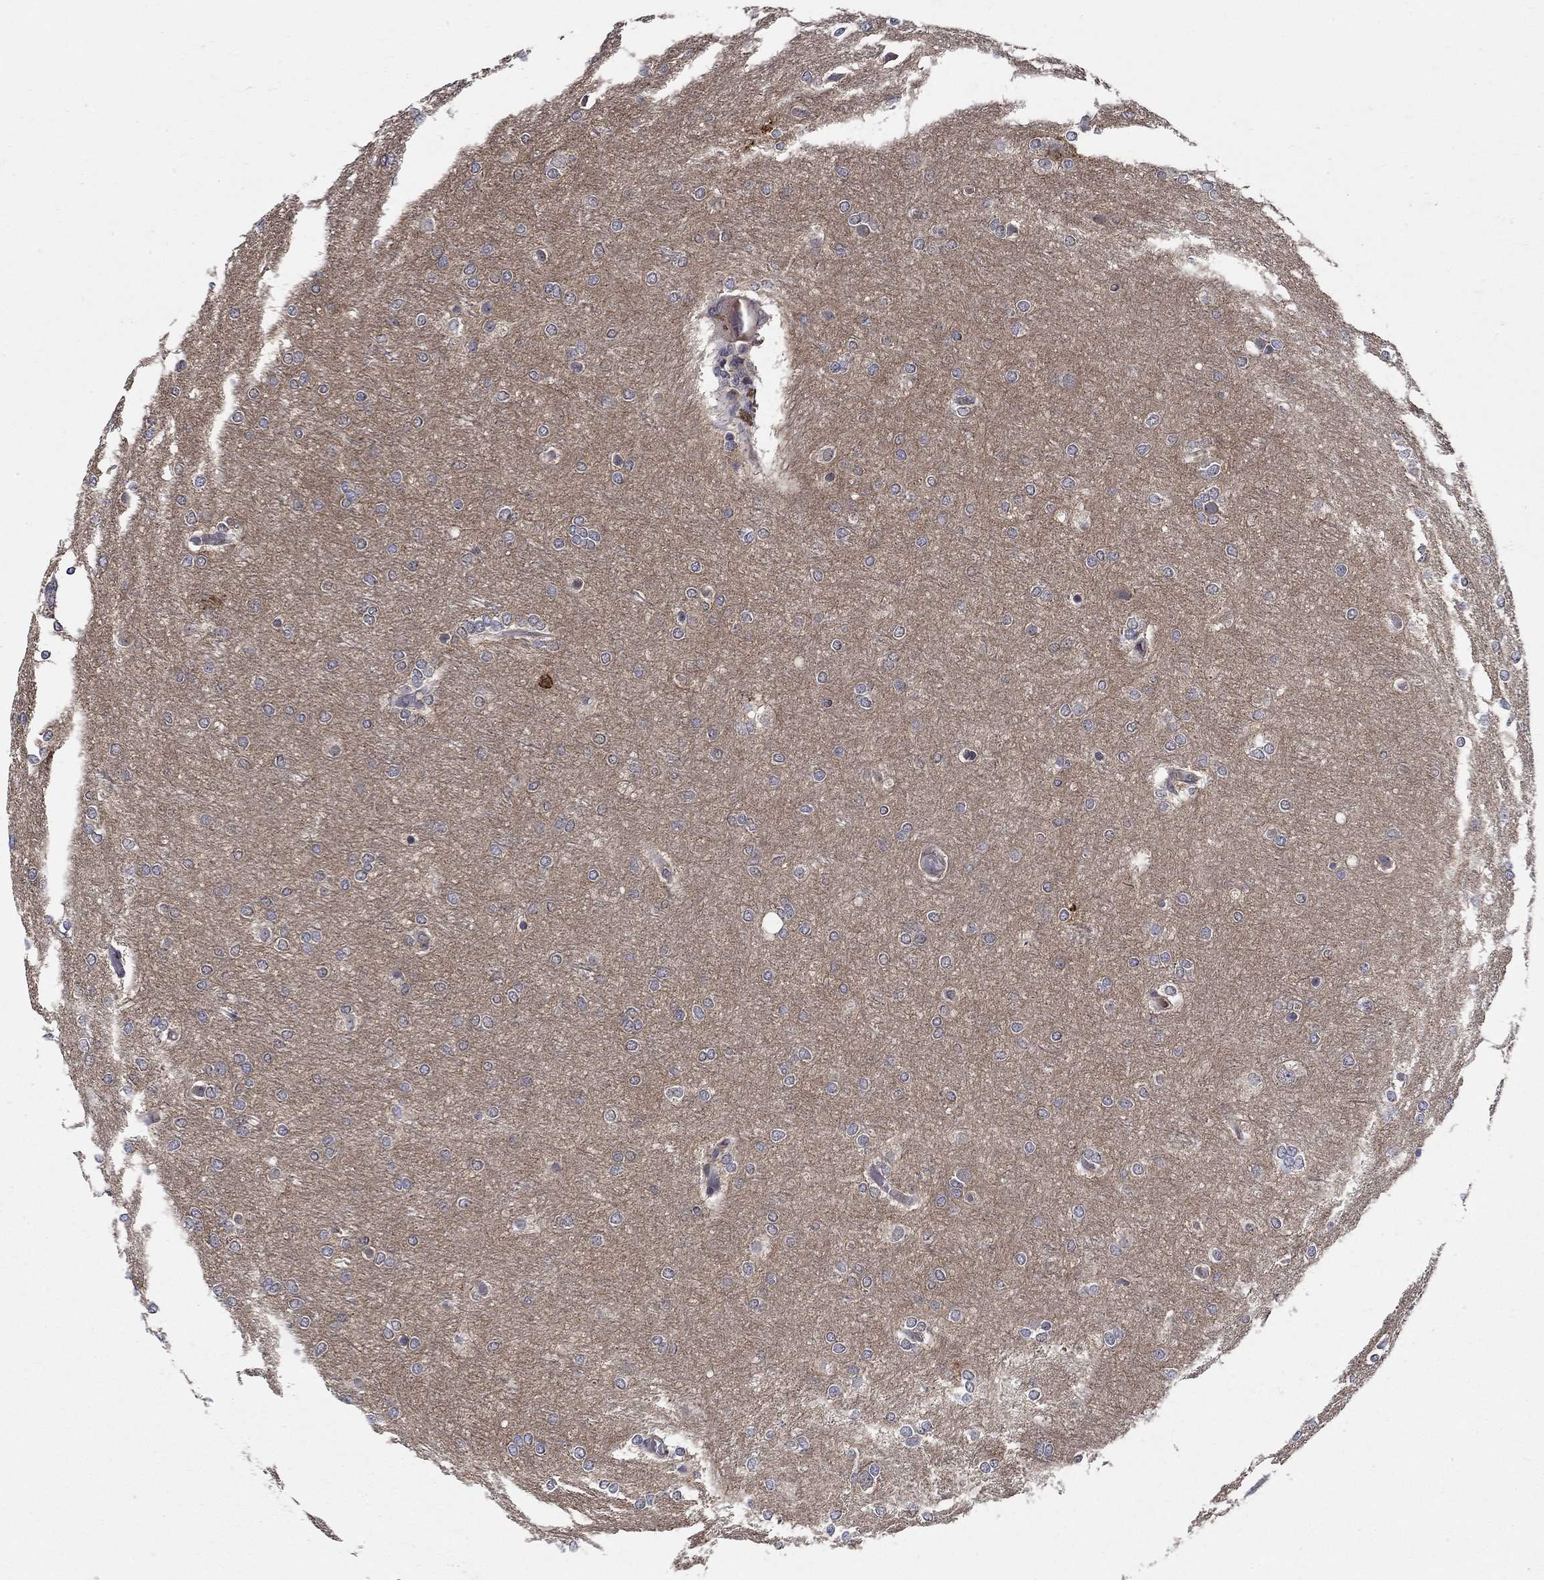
{"staining": {"intensity": "negative", "quantity": "none", "location": "none"}, "tissue": "glioma", "cell_type": "Tumor cells", "image_type": "cancer", "snomed": [{"axis": "morphology", "description": "Glioma, malignant, High grade"}, {"axis": "topography", "description": "Brain"}], "caption": "A high-resolution histopathology image shows immunohistochemistry staining of glioma, which shows no significant positivity in tumor cells.", "gene": "ZNF594", "patient": {"sex": "female", "age": 61}}